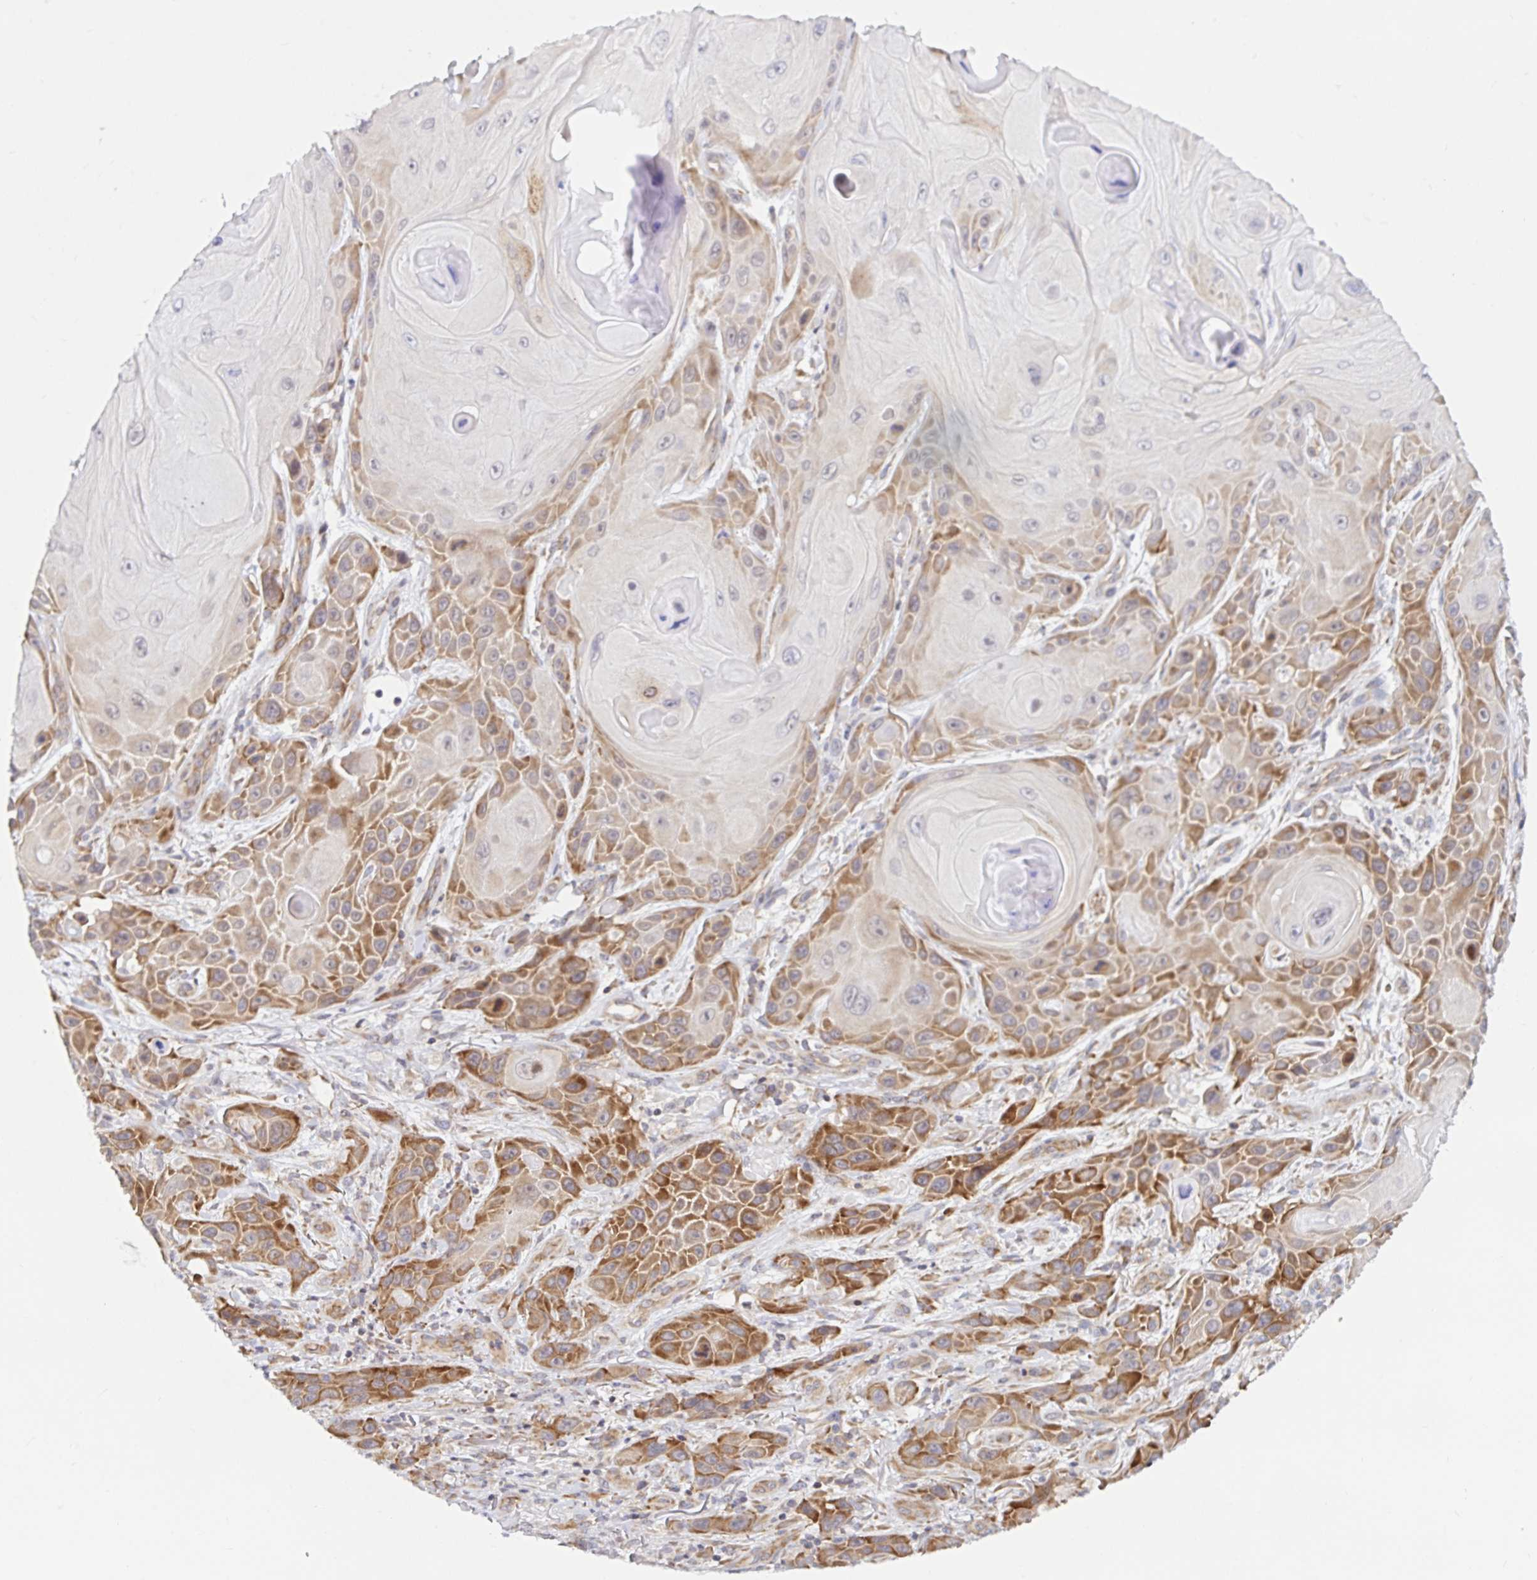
{"staining": {"intensity": "moderate", "quantity": "25%-75%", "location": "cytoplasmic/membranous"}, "tissue": "skin cancer", "cell_type": "Tumor cells", "image_type": "cancer", "snomed": [{"axis": "morphology", "description": "Squamous cell carcinoma, NOS"}, {"axis": "topography", "description": "Skin"}], "caption": "The micrograph shows staining of skin cancer (squamous cell carcinoma), revealing moderate cytoplasmic/membranous protein expression (brown color) within tumor cells.", "gene": "LARP1", "patient": {"sex": "female", "age": 94}}